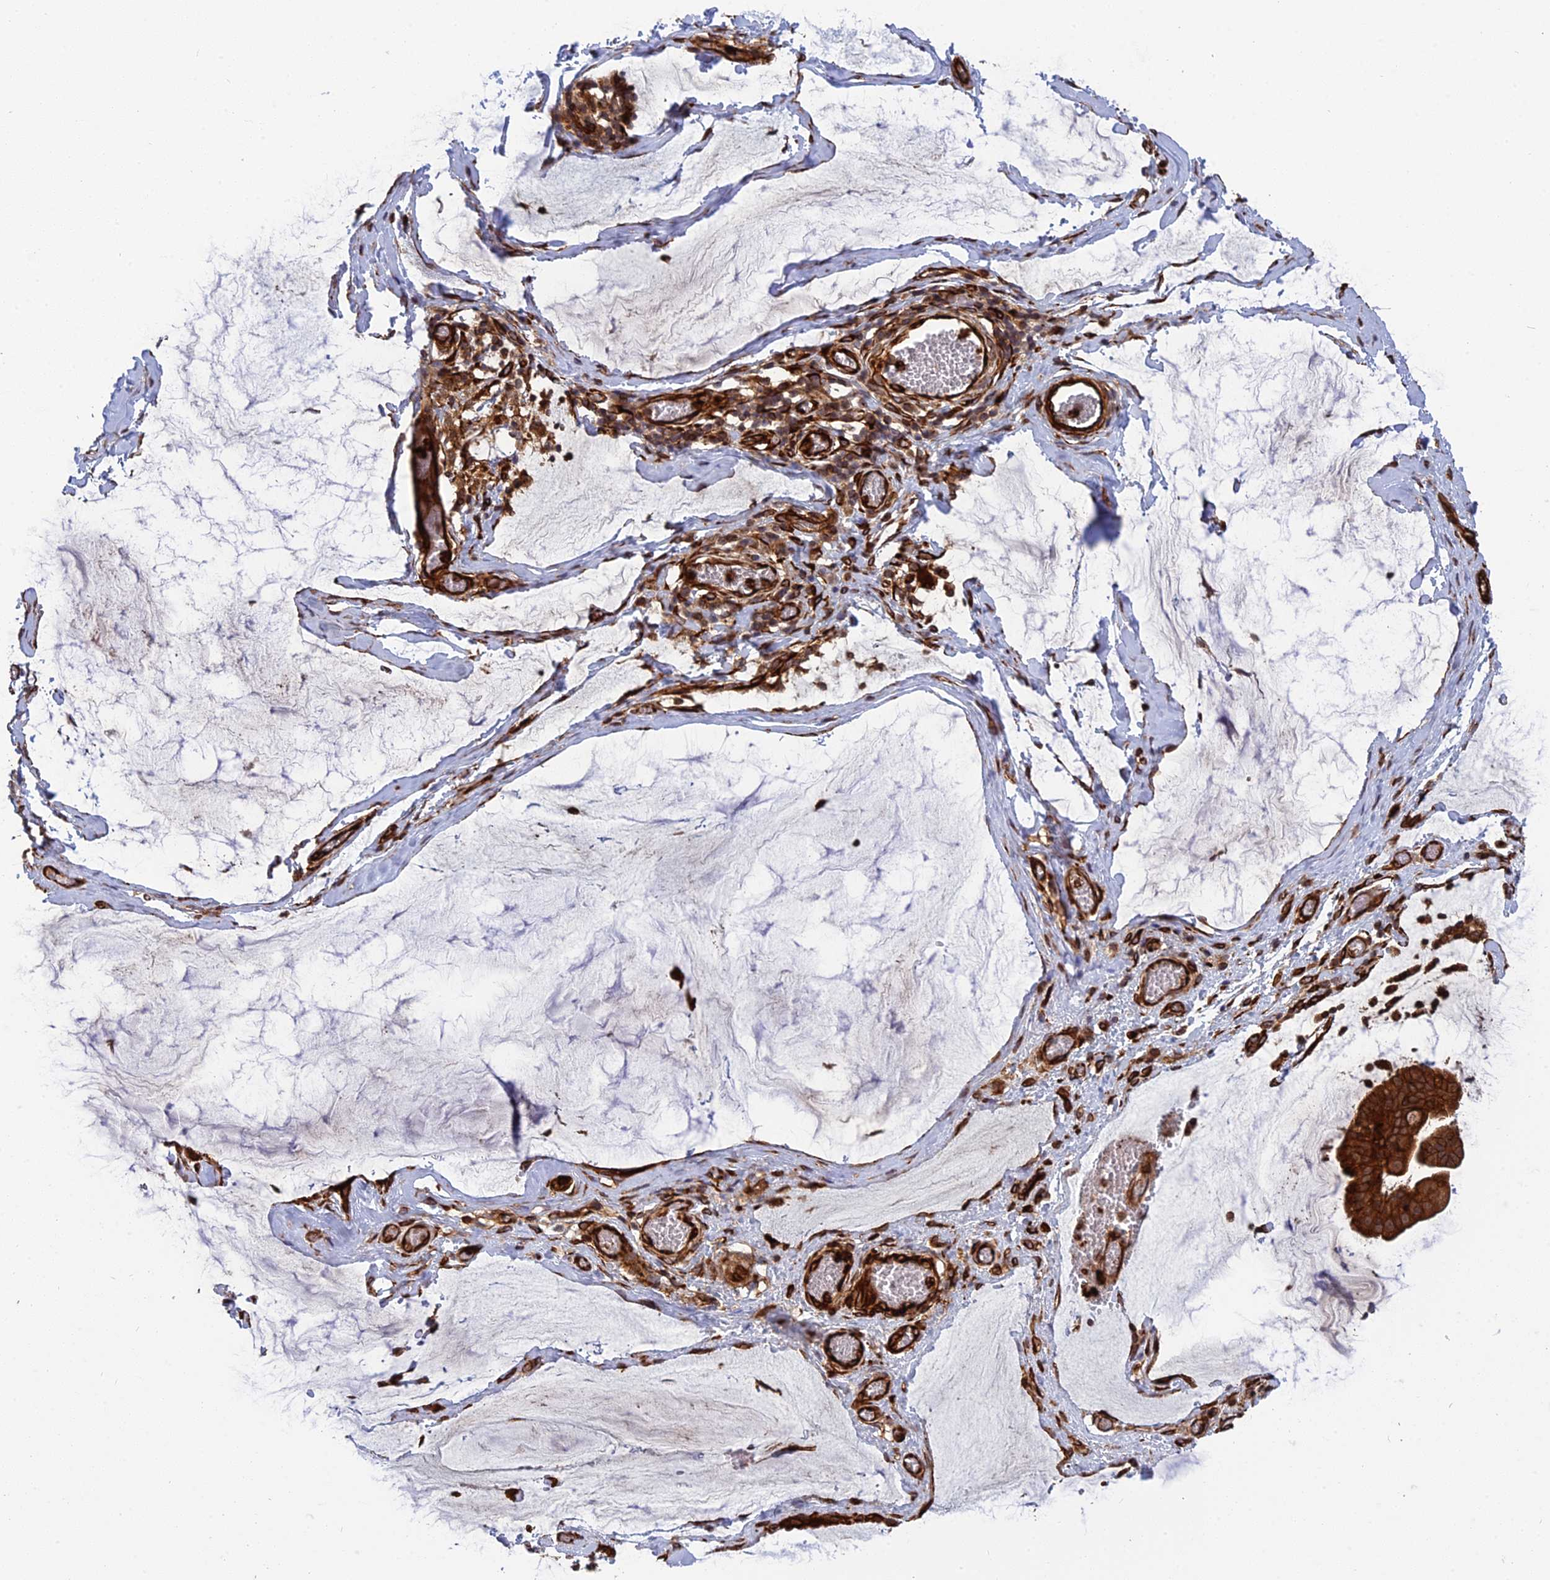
{"staining": {"intensity": "strong", "quantity": ">75%", "location": "cytoplasmic/membranous"}, "tissue": "ovarian cancer", "cell_type": "Tumor cells", "image_type": "cancer", "snomed": [{"axis": "morphology", "description": "Cystadenocarcinoma, mucinous, NOS"}, {"axis": "topography", "description": "Ovary"}], "caption": "A brown stain highlights strong cytoplasmic/membranous expression of a protein in human ovarian cancer (mucinous cystadenocarcinoma) tumor cells.", "gene": "PHLDB3", "patient": {"sex": "female", "age": 73}}